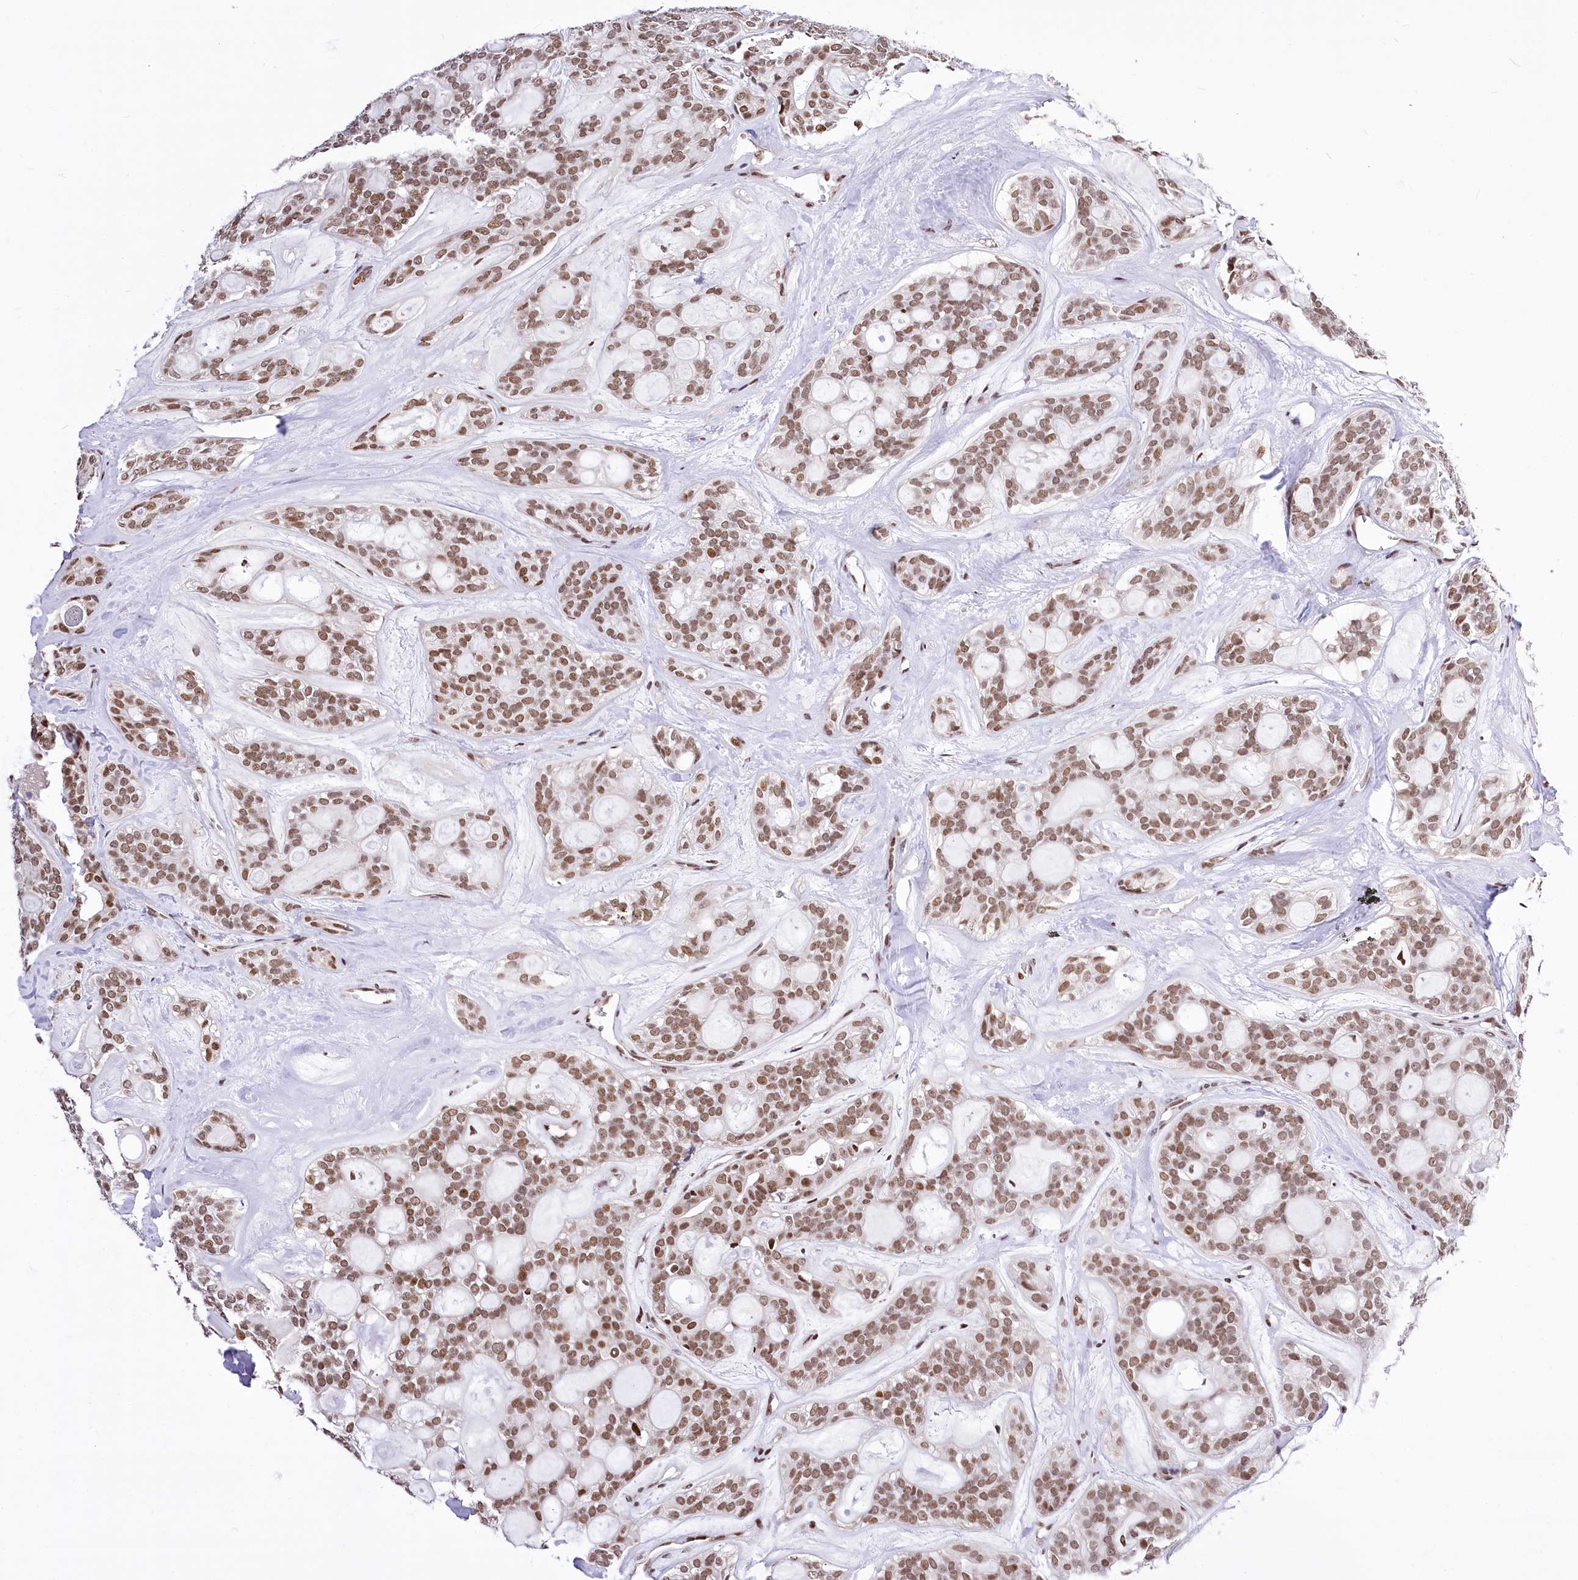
{"staining": {"intensity": "moderate", "quantity": ">75%", "location": "nuclear"}, "tissue": "head and neck cancer", "cell_type": "Tumor cells", "image_type": "cancer", "snomed": [{"axis": "morphology", "description": "Adenocarcinoma, NOS"}, {"axis": "topography", "description": "Head-Neck"}], "caption": "This is a micrograph of IHC staining of adenocarcinoma (head and neck), which shows moderate expression in the nuclear of tumor cells.", "gene": "POU4F3", "patient": {"sex": "male", "age": 66}}